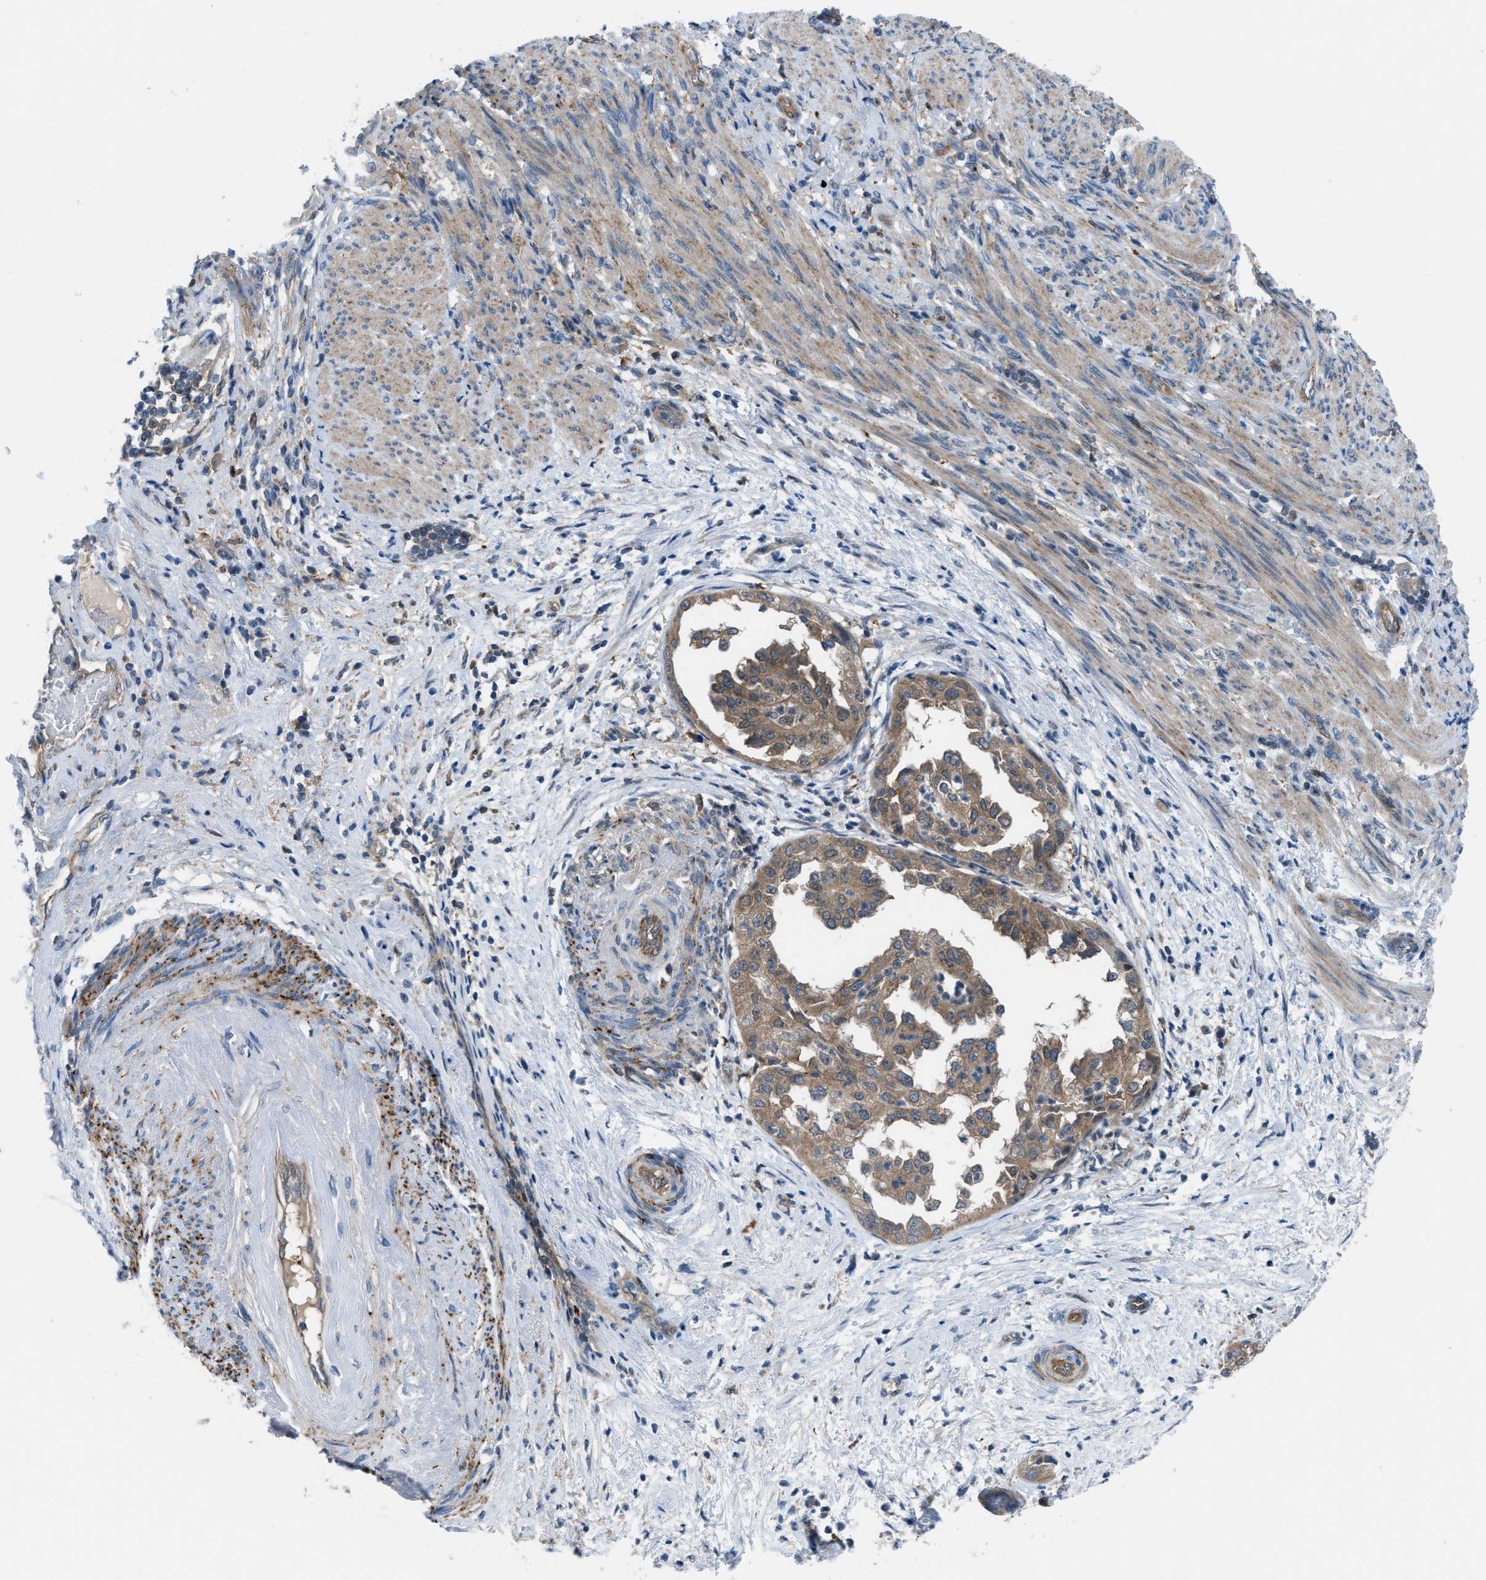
{"staining": {"intensity": "moderate", "quantity": ">75%", "location": "cytoplasmic/membranous"}, "tissue": "endometrial cancer", "cell_type": "Tumor cells", "image_type": "cancer", "snomed": [{"axis": "morphology", "description": "Adenocarcinoma, NOS"}, {"axis": "topography", "description": "Endometrium"}], "caption": "Endometrial cancer stained with a protein marker reveals moderate staining in tumor cells.", "gene": "BAZ2B", "patient": {"sex": "female", "age": 85}}